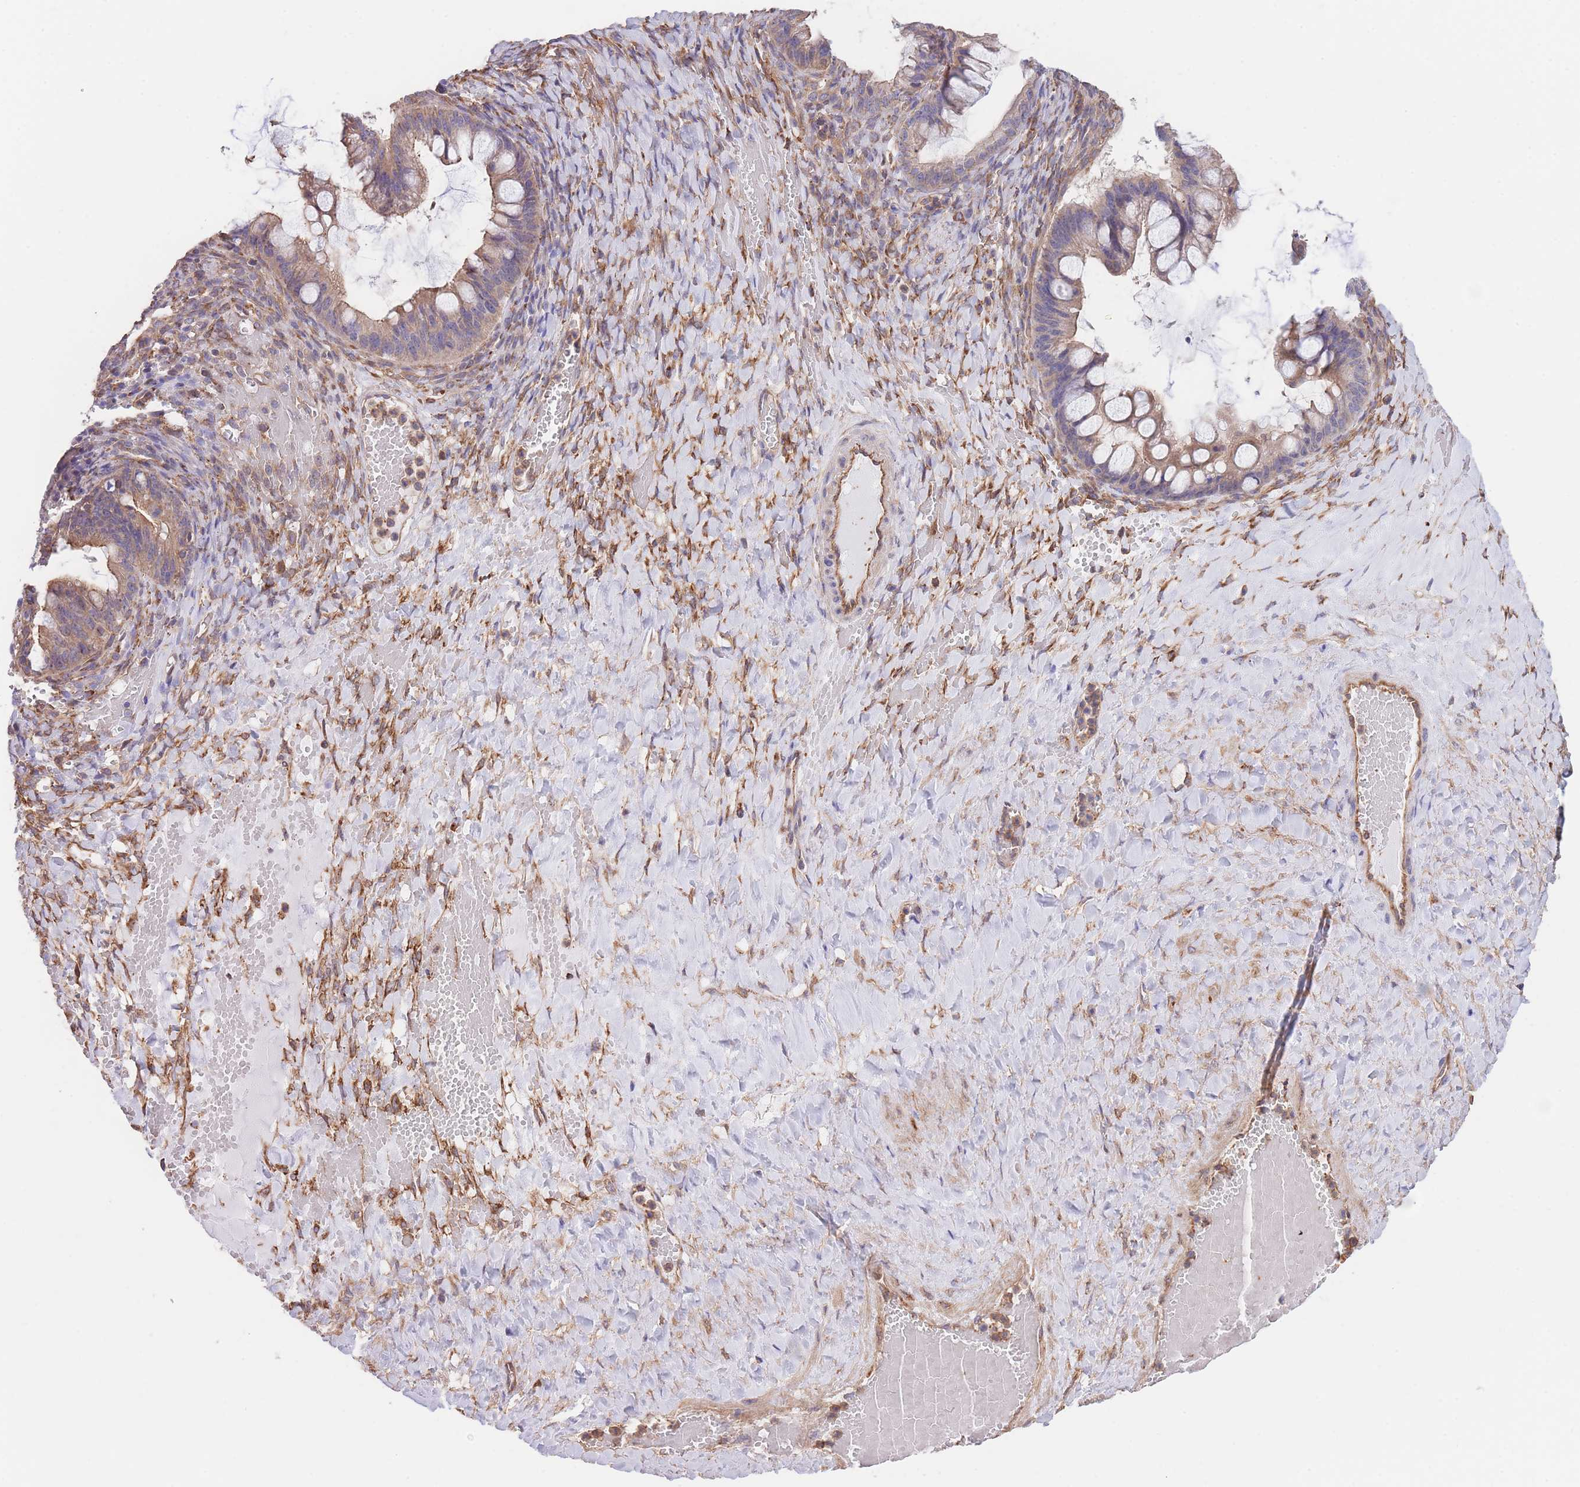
{"staining": {"intensity": "weak", "quantity": ">75%", "location": "cytoplasmic/membranous"}, "tissue": "ovarian cancer", "cell_type": "Tumor cells", "image_type": "cancer", "snomed": [{"axis": "morphology", "description": "Cystadenocarcinoma, mucinous, NOS"}, {"axis": "topography", "description": "Ovary"}], "caption": "Immunohistochemistry staining of ovarian cancer, which reveals low levels of weak cytoplasmic/membranous staining in about >75% of tumor cells indicating weak cytoplasmic/membranous protein positivity. The staining was performed using DAB (brown) for protein detection and nuclei were counterstained in hematoxylin (blue).", "gene": "LRRN4CL", "patient": {"sex": "female", "age": 73}}